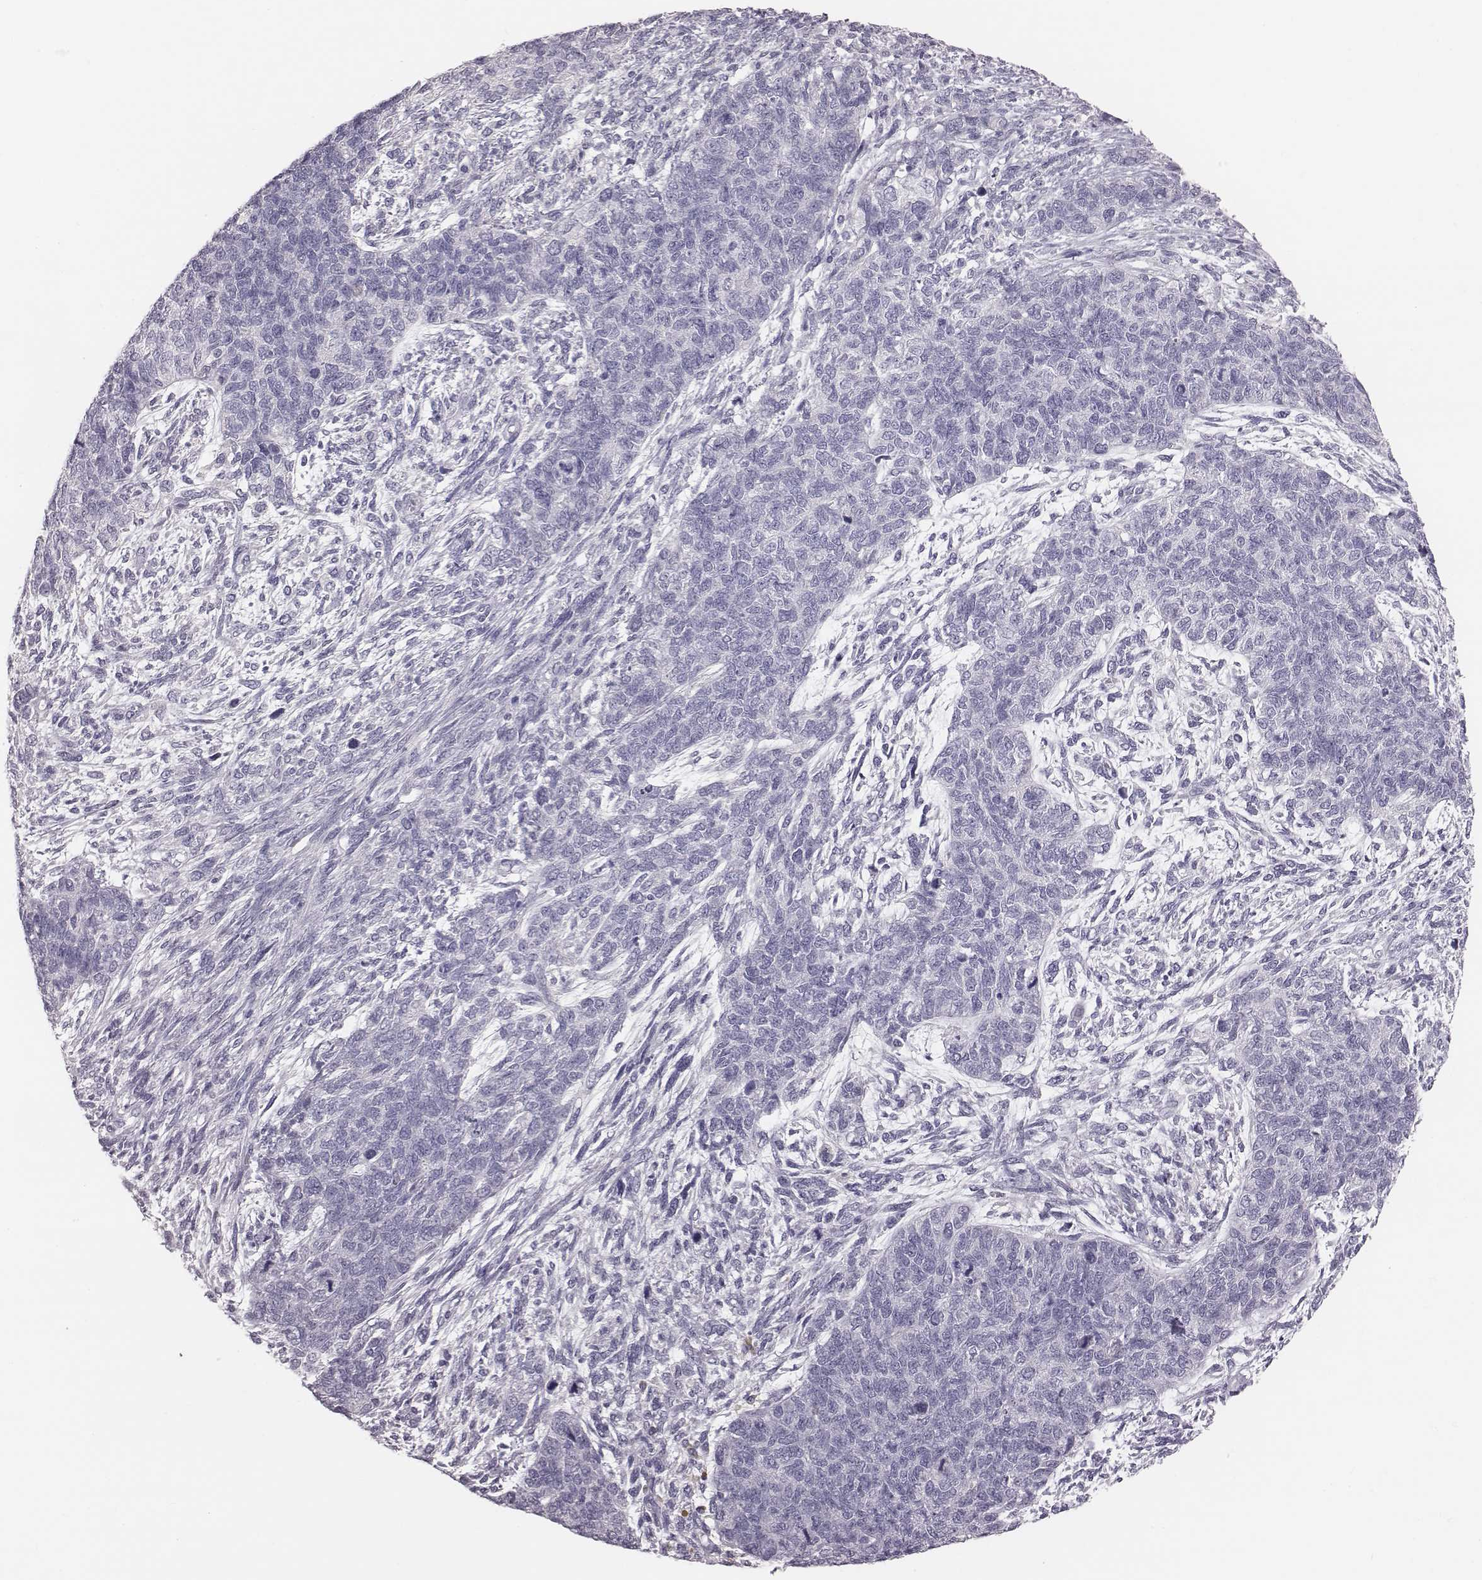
{"staining": {"intensity": "negative", "quantity": "none", "location": "none"}, "tissue": "cervical cancer", "cell_type": "Tumor cells", "image_type": "cancer", "snomed": [{"axis": "morphology", "description": "Squamous cell carcinoma, NOS"}, {"axis": "topography", "description": "Cervix"}], "caption": "Immunohistochemistry of cervical cancer exhibits no expression in tumor cells.", "gene": "C6orf58", "patient": {"sex": "female", "age": 63}}